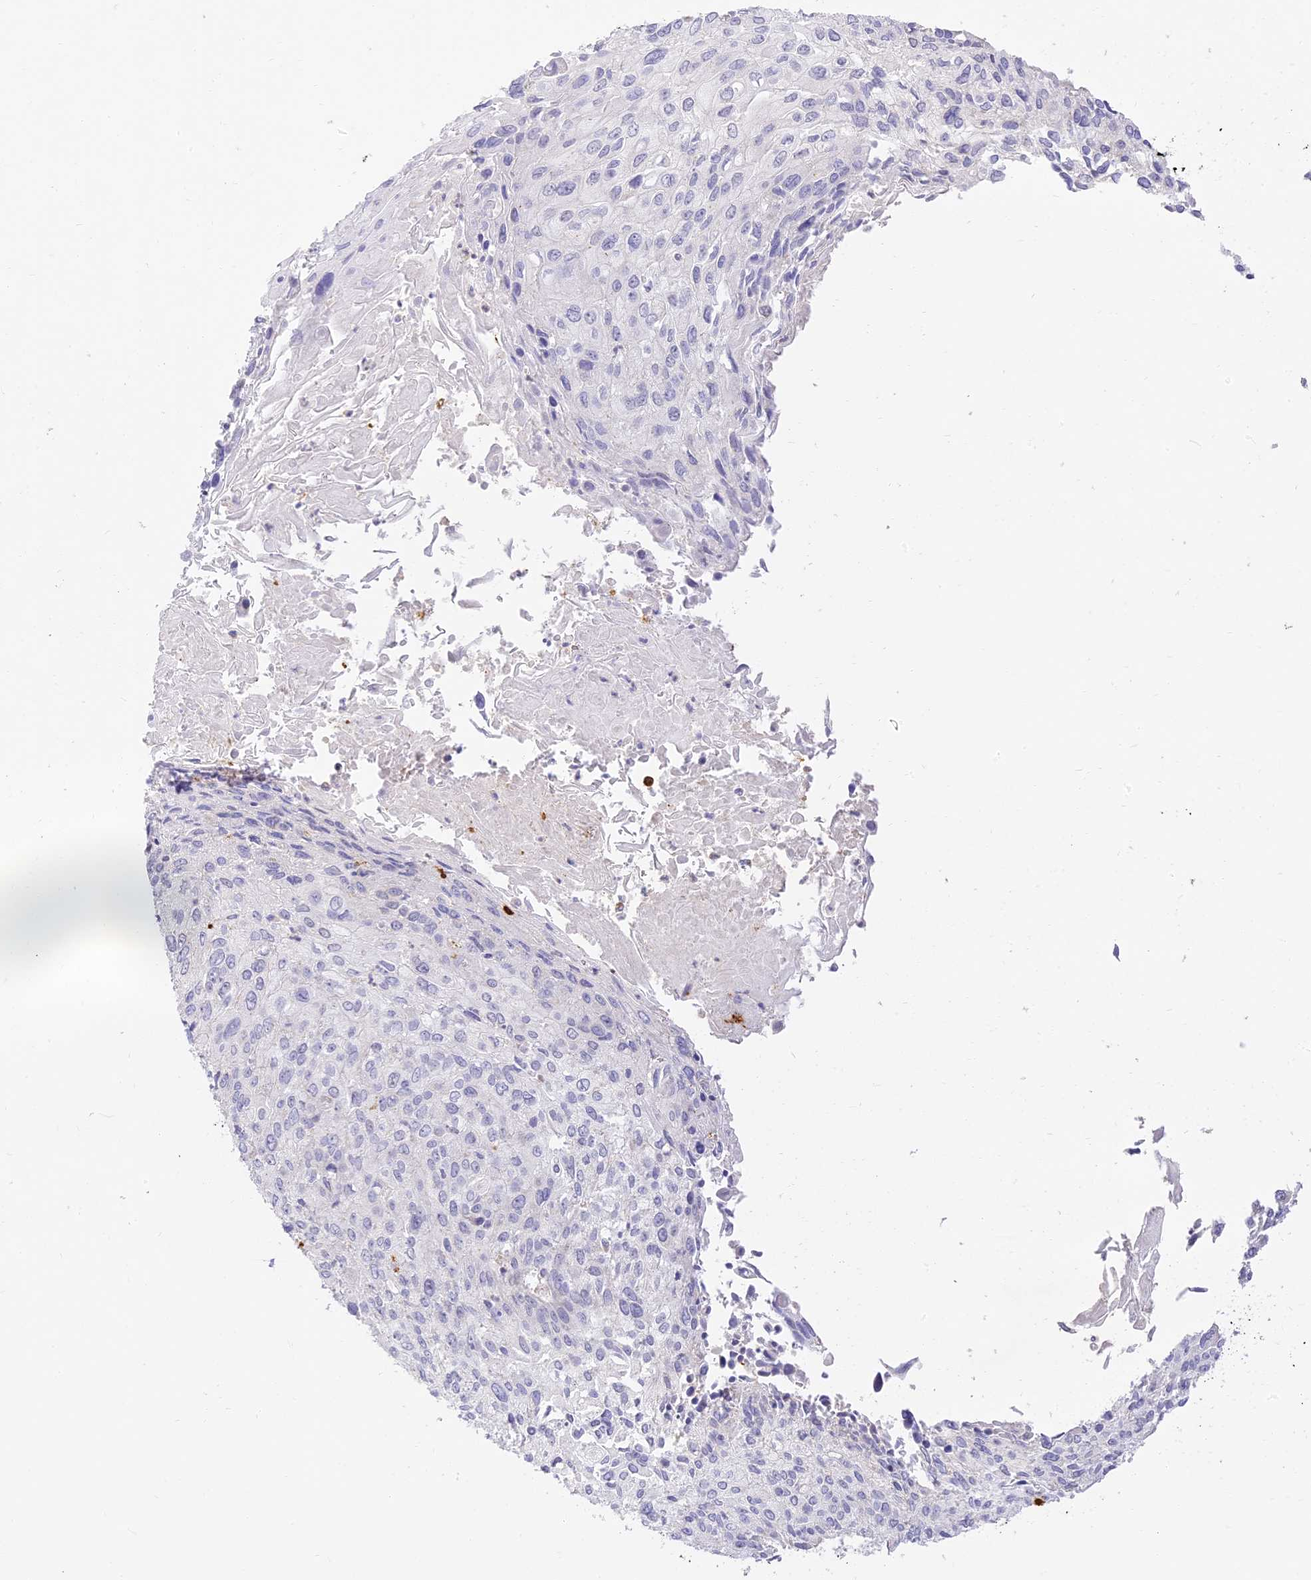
{"staining": {"intensity": "negative", "quantity": "none", "location": "none"}, "tissue": "cervical cancer", "cell_type": "Tumor cells", "image_type": "cancer", "snomed": [{"axis": "morphology", "description": "Squamous cell carcinoma, NOS"}, {"axis": "topography", "description": "Cervix"}], "caption": "The IHC photomicrograph has no significant positivity in tumor cells of cervical squamous cell carcinoma tissue. Nuclei are stained in blue.", "gene": "LRRC15", "patient": {"sex": "female", "age": 51}}